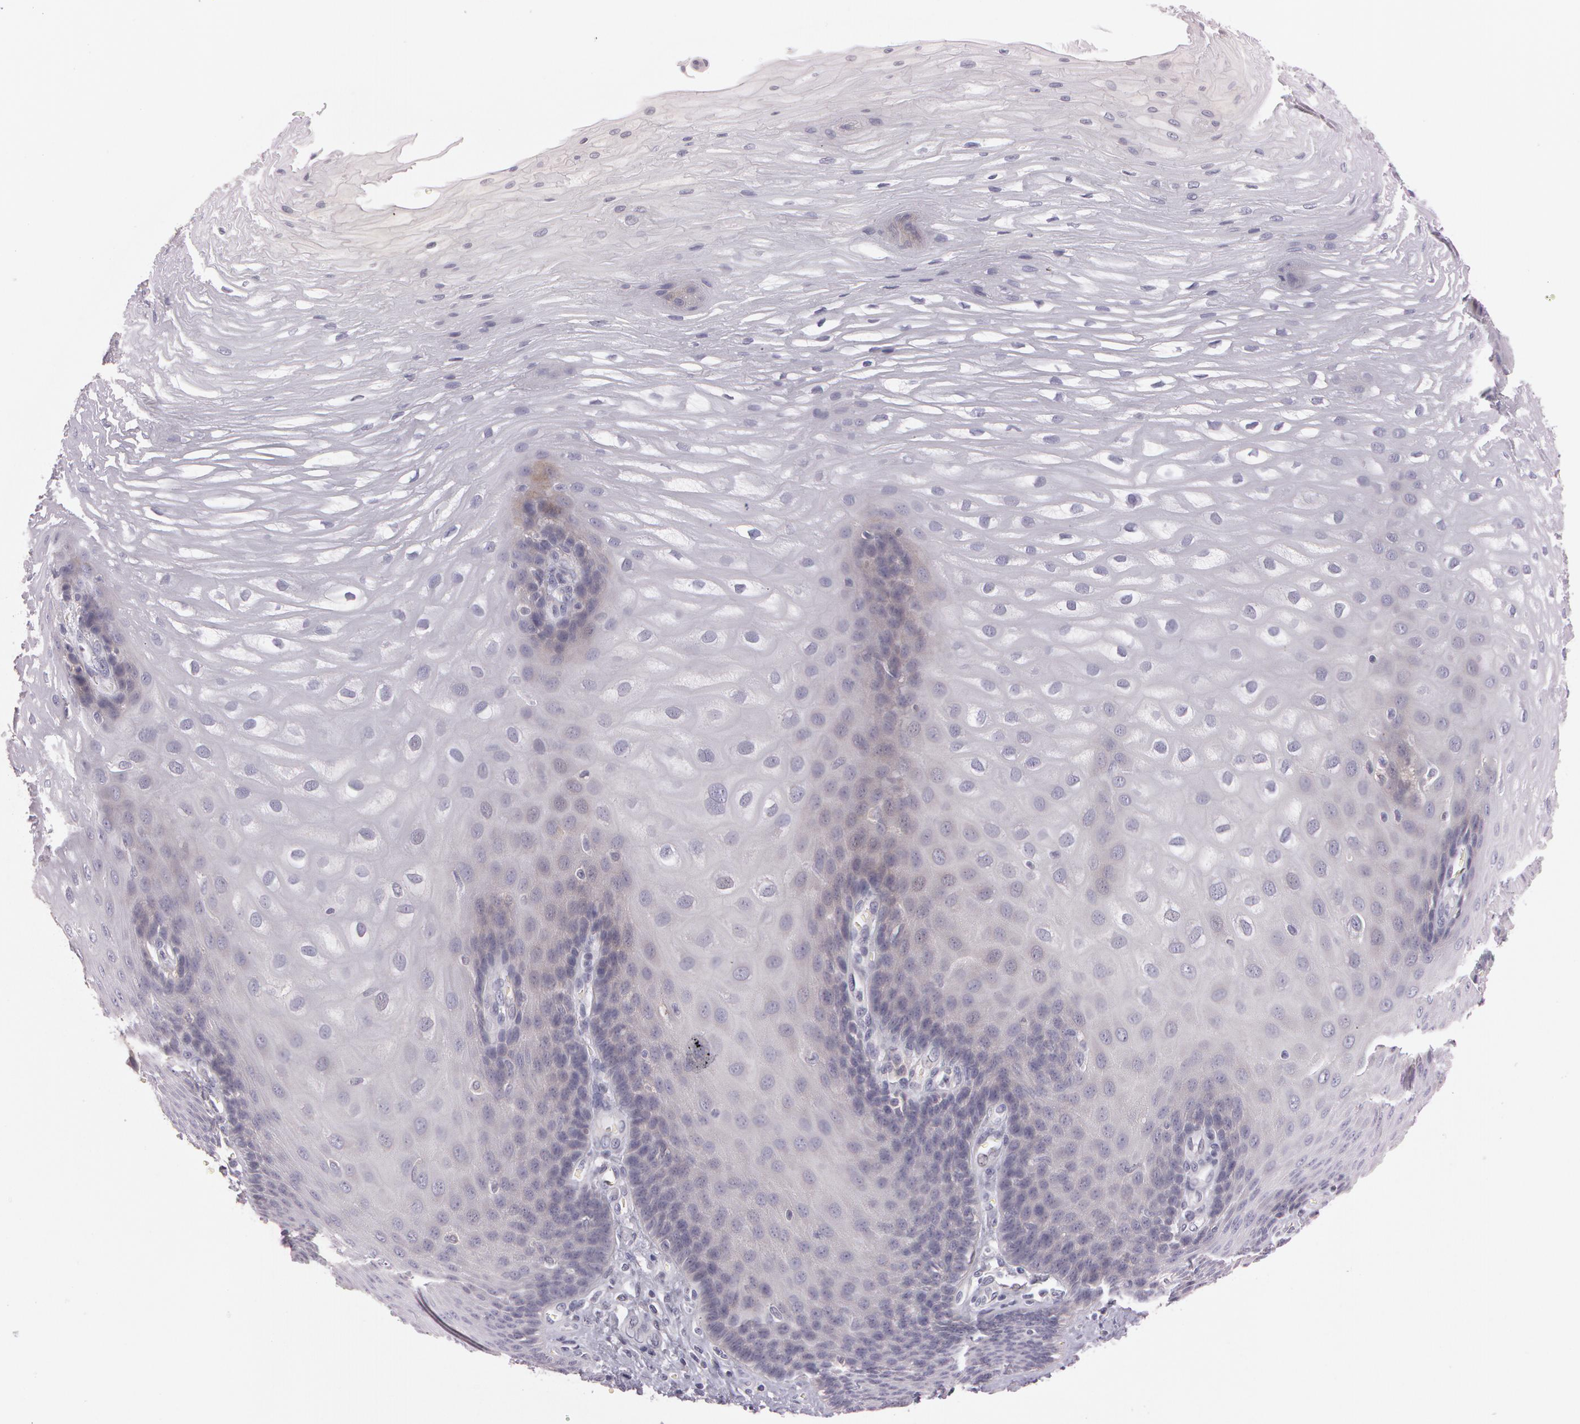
{"staining": {"intensity": "negative", "quantity": "none", "location": "none"}, "tissue": "esophagus", "cell_type": "Squamous epithelial cells", "image_type": "normal", "snomed": [{"axis": "morphology", "description": "Normal tissue, NOS"}, {"axis": "morphology", "description": "Adenocarcinoma, NOS"}, {"axis": "topography", "description": "Esophagus"}, {"axis": "topography", "description": "Stomach"}], "caption": "This is a micrograph of IHC staining of unremarkable esophagus, which shows no expression in squamous epithelial cells. (DAB (3,3'-diaminobenzidine) immunohistochemistry (IHC) with hematoxylin counter stain).", "gene": "MXRA5", "patient": {"sex": "male", "age": 62}}